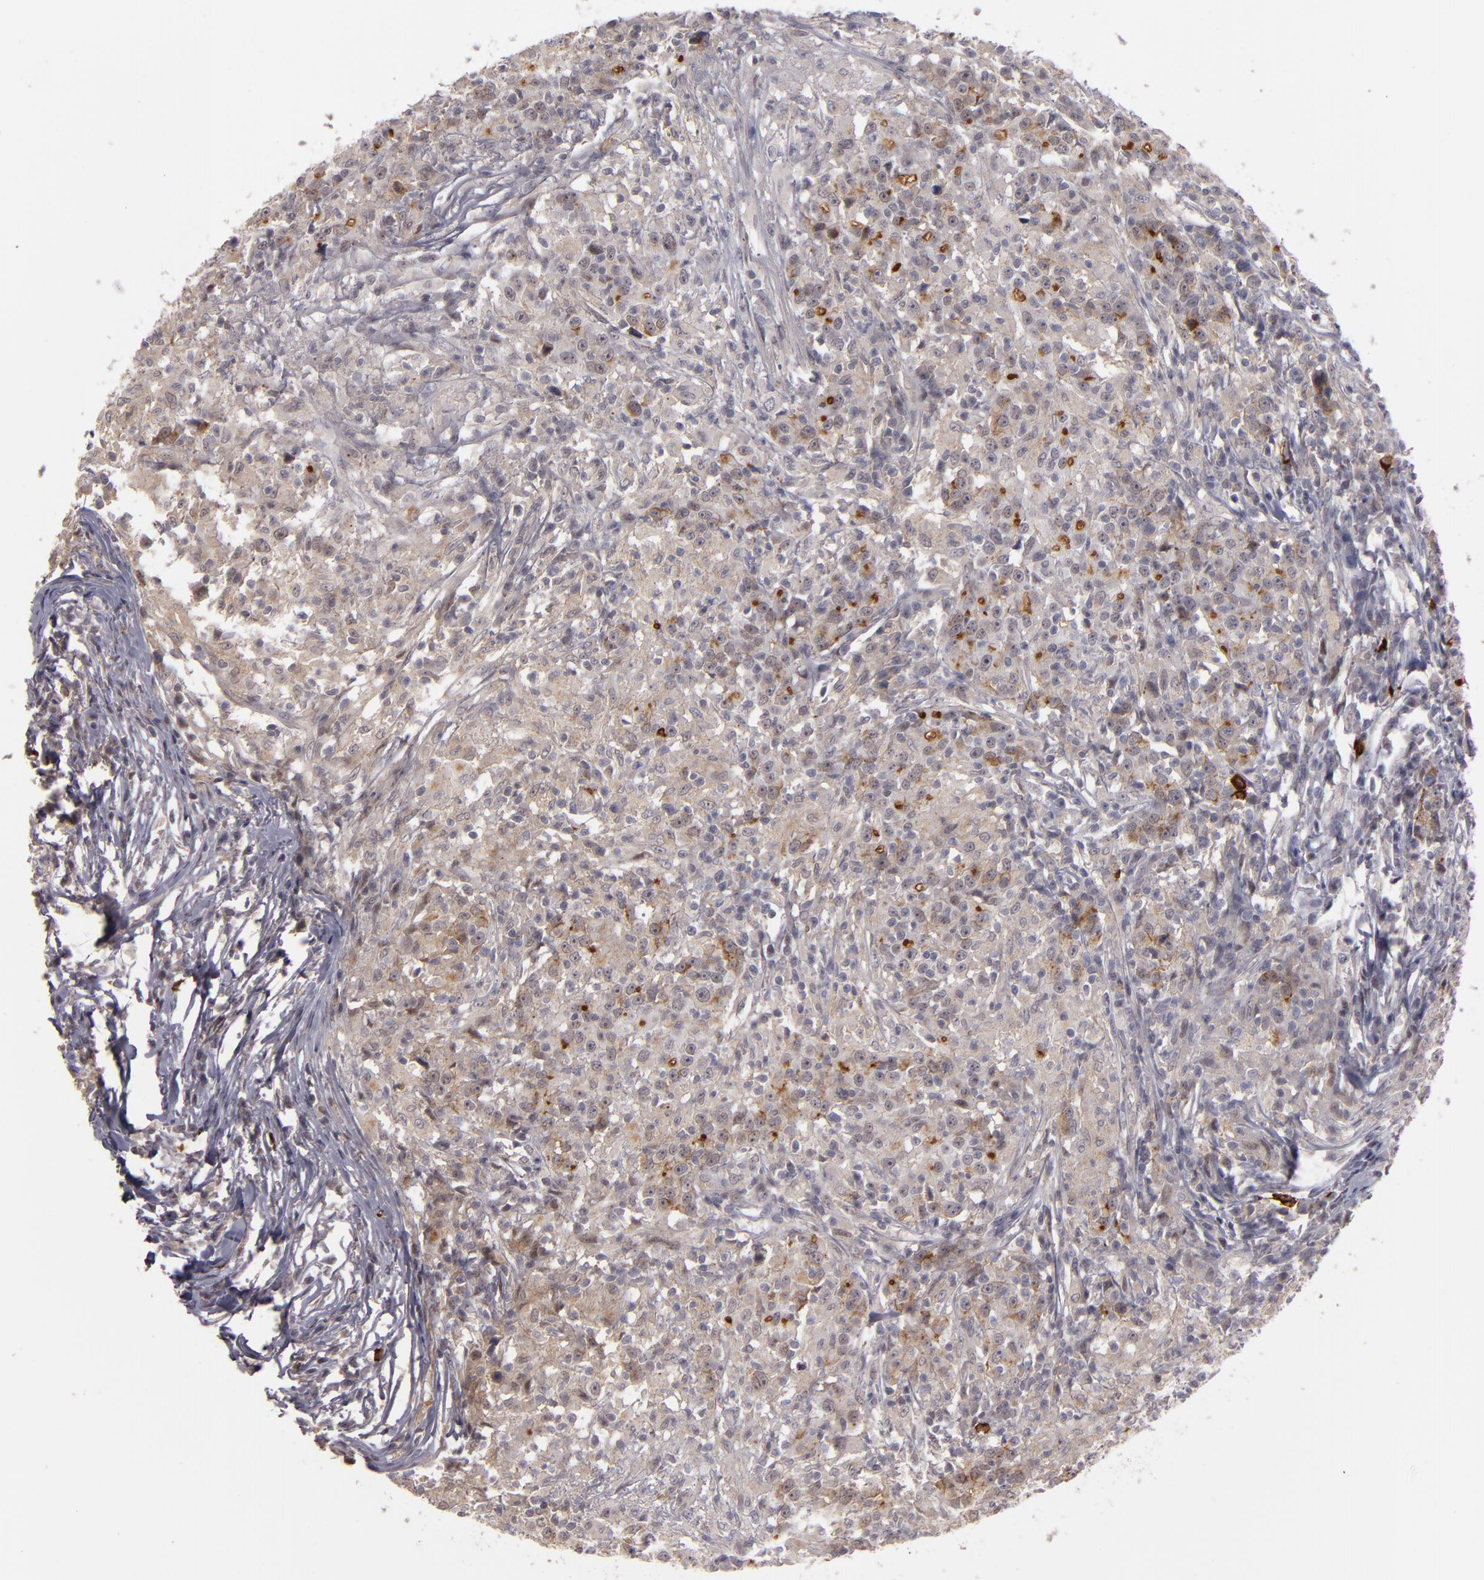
{"staining": {"intensity": "weak", "quantity": ">75%", "location": "cytoplasmic/membranous,nuclear"}, "tissue": "head and neck cancer", "cell_type": "Tumor cells", "image_type": "cancer", "snomed": [{"axis": "morphology", "description": "Adenocarcinoma, NOS"}, {"axis": "topography", "description": "Salivary gland"}, {"axis": "topography", "description": "Head-Neck"}], "caption": "Adenocarcinoma (head and neck) stained with a protein marker demonstrates weak staining in tumor cells.", "gene": "STX3", "patient": {"sex": "female", "age": 65}}